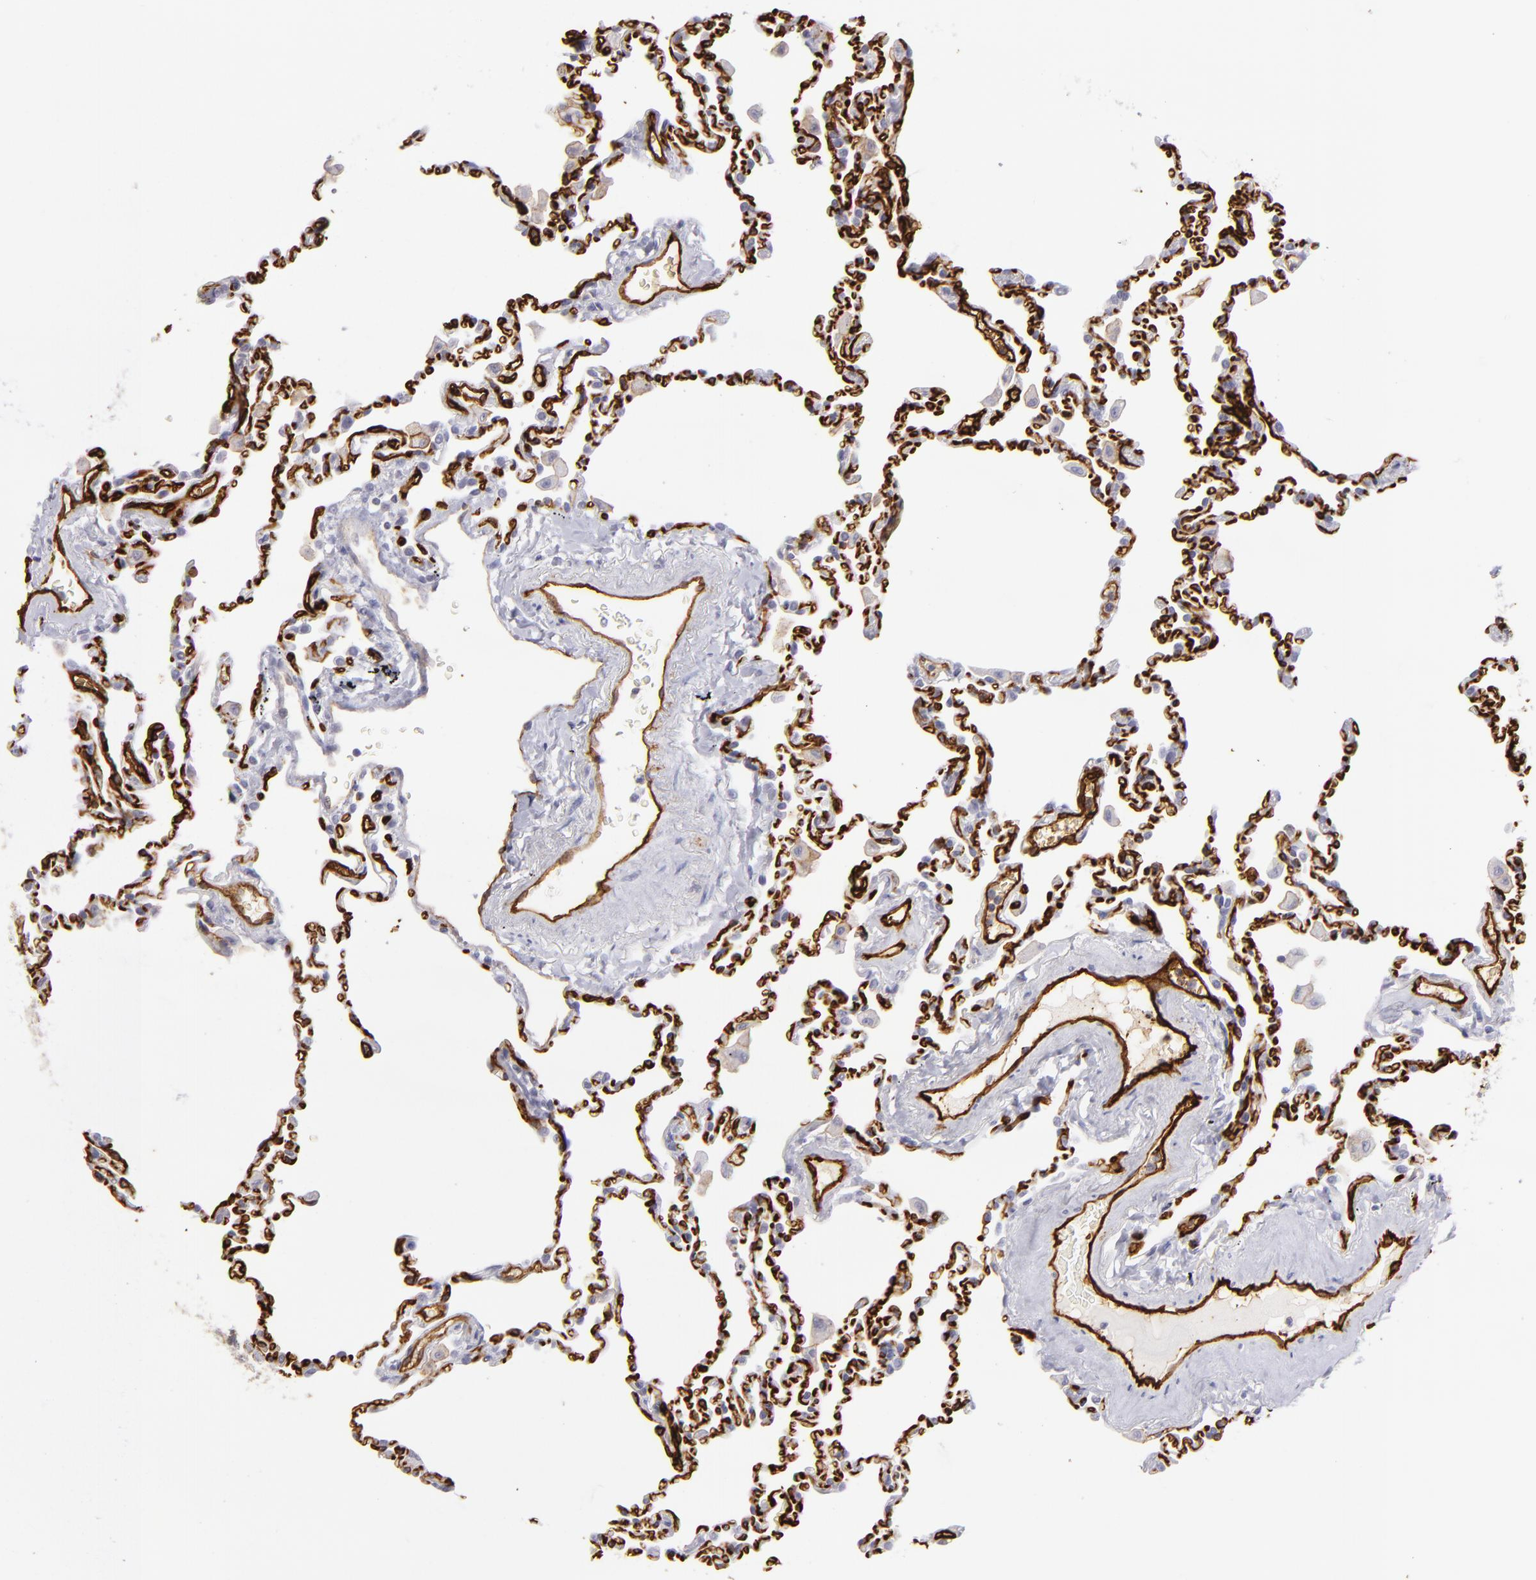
{"staining": {"intensity": "negative", "quantity": "none", "location": "none"}, "tissue": "lung", "cell_type": "Alveolar cells", "image_type": "normal", "snomed": [{"axis": "morphology", "description": "Normal tissue, NOS"}, {"axis": "topography", "description": "Lung"}], "caption": "Immunohistochemical staining of unremarkable human lung demonstrates no significant positivity in alveolar cells. (DAB immunohistochemistry (IHC) with hematoxylin counter stain).", "gene": "THBD", "patient": {"sex": "male", "age": 59}}